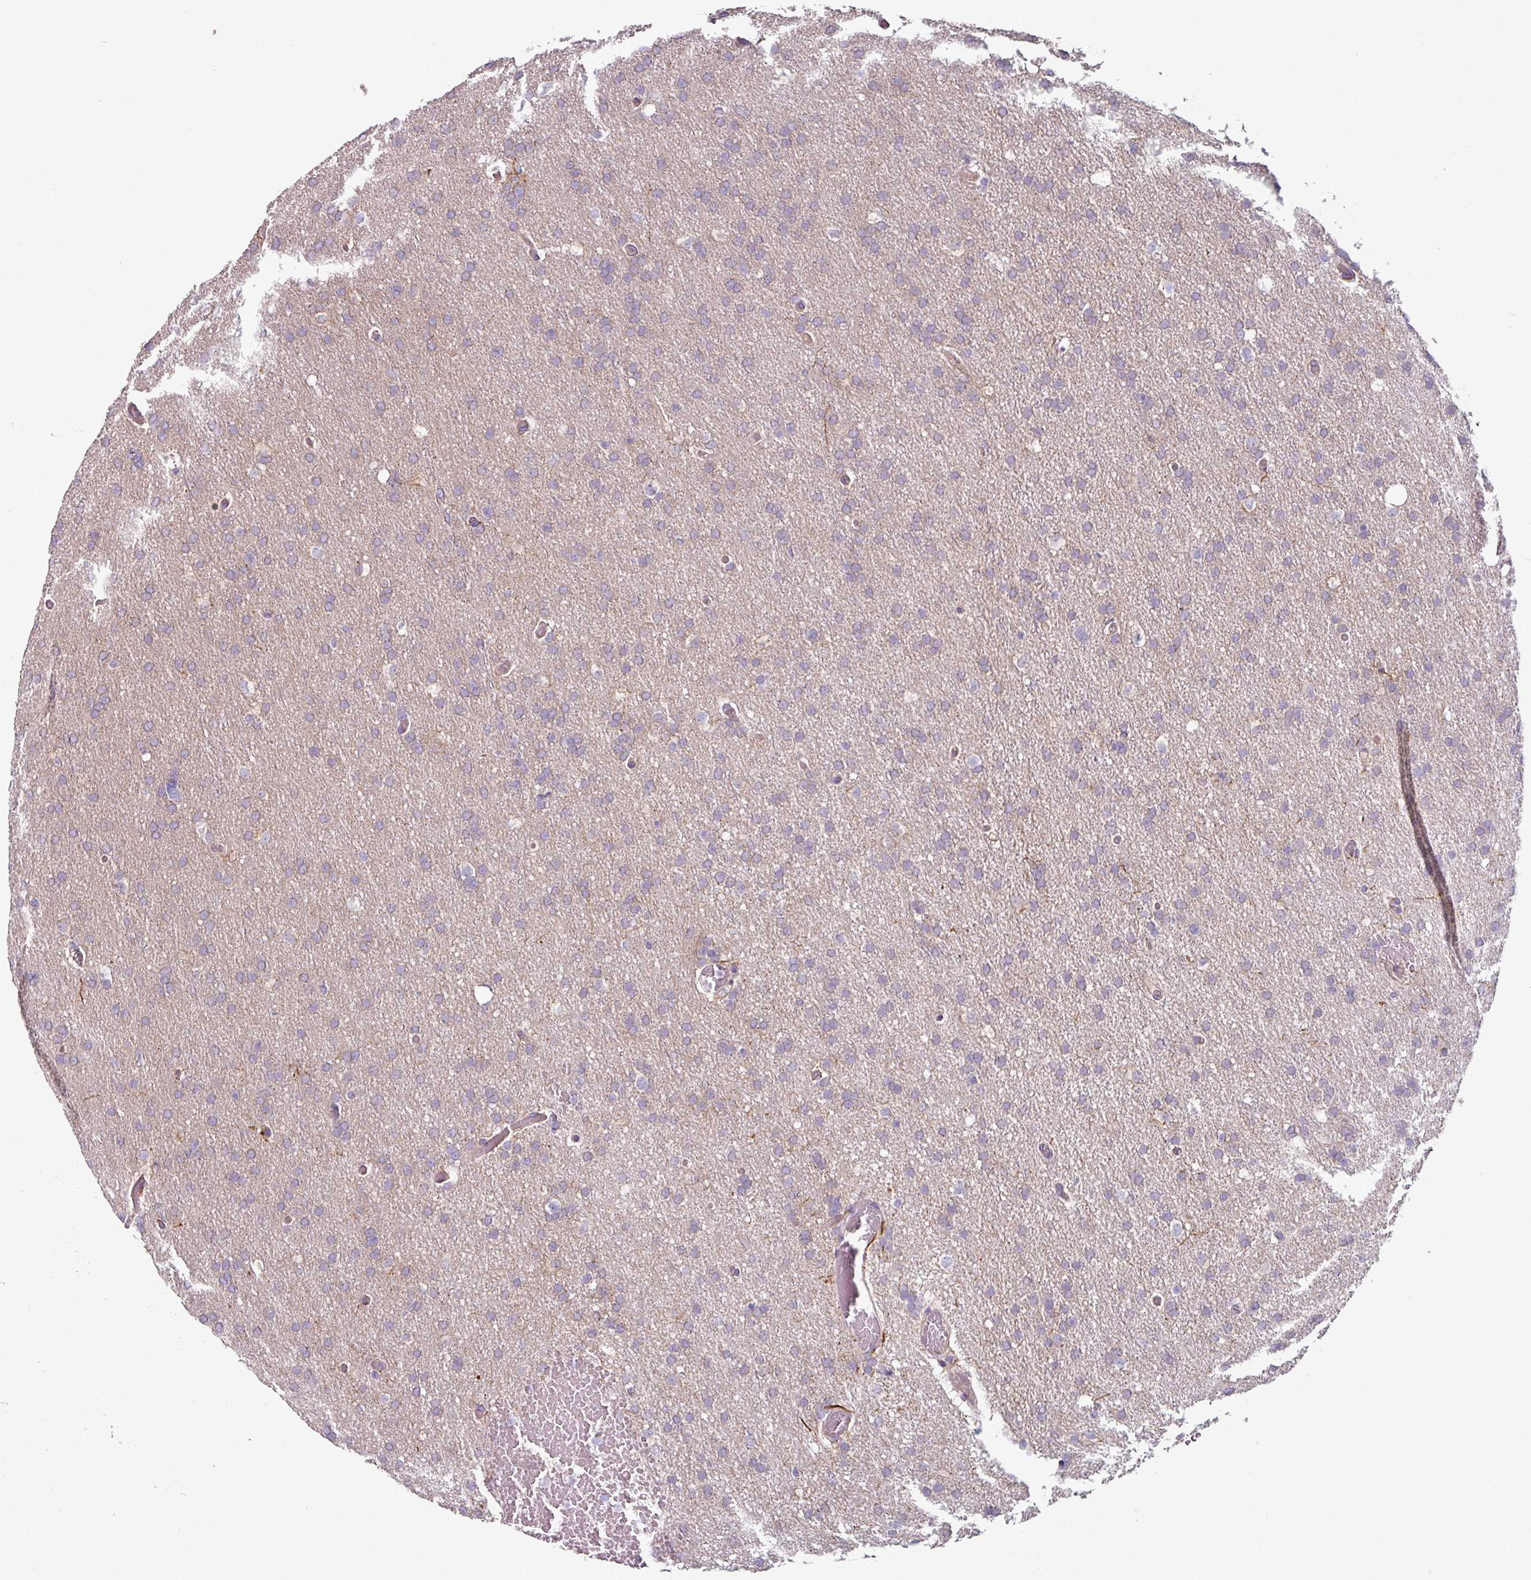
{"staining": {"intensity": "negative", "quantity": "none", "location": "none"}, "tissue": "glioma", "cell_type": "Tumor cells", "image_type": "cancer", "snomed": [{"axis": "morphology", "description": "Glioma, malignant, High grade"}, {"axis": "topography", "description": "Cerebral cortex"}], "caption": "Tumor cells show no significant protein staining in glioma. (Immunohistochemistry, brightfield microscopy, high magnification).", "gene": "MTMR14", "patient": {"sex": "female", "age": 36}}